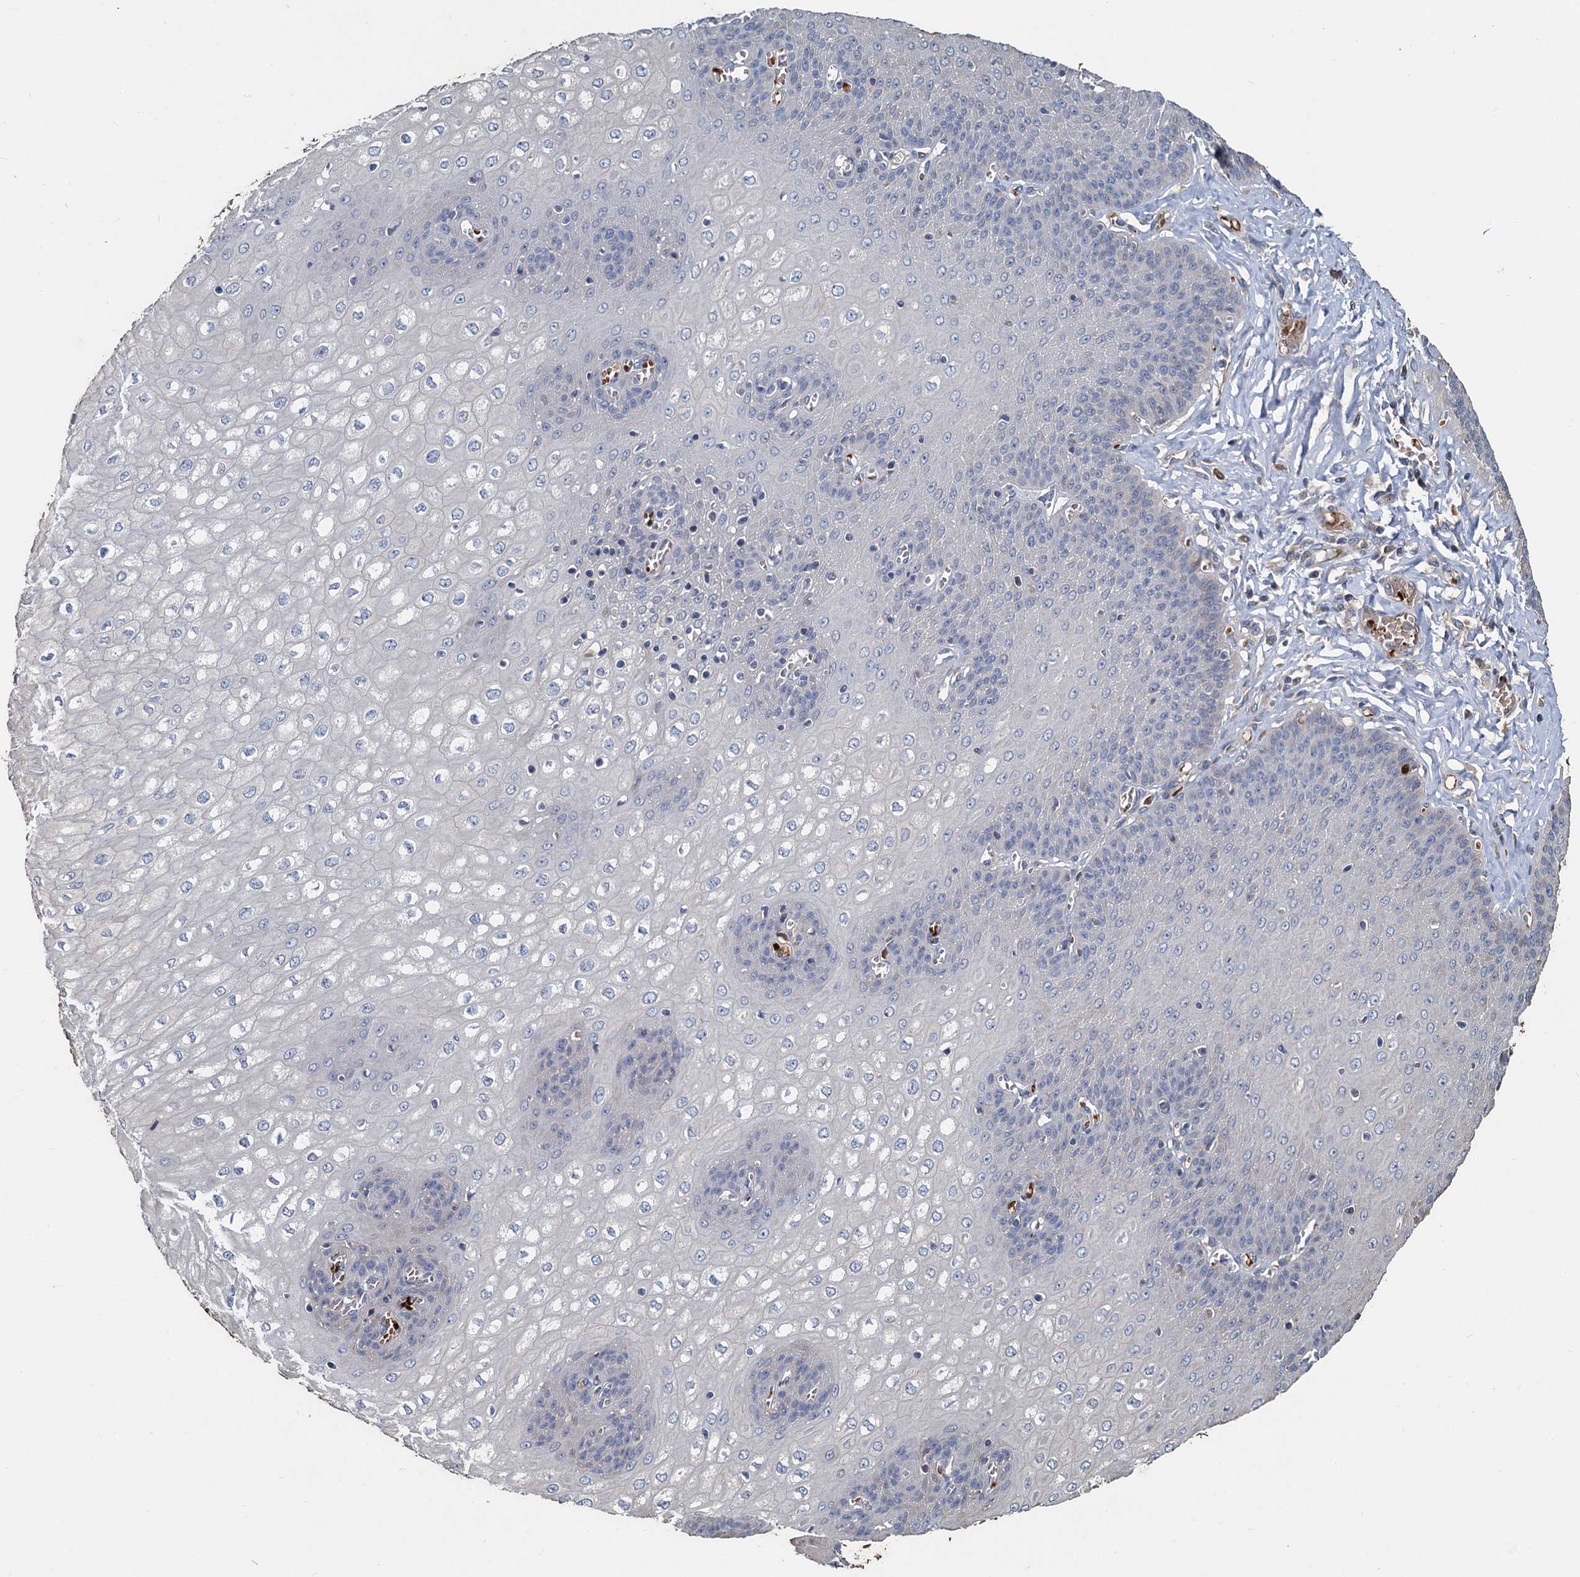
{"staining": {"intensity": "negative", "quantity": "none", "location": "none"}, "tissue": "esophagus", "cell_type": "Squamous epithelial cells", "image_type": "normal", "snomed": [{"axis": "morphology", "description": "Normal tissue, NOS"}, {"axis": "topography", "description": "Esophagus"}], "caption": "Immunohistochemical staining of normal esophagus reveals no significant staining in squamous epithelial cells. The staining is performed using DAB brown chromogen with nuclei counter-stained in using hematoxylin.", "gene": "TCTN2", "patient": {"sex": "male", "age": 60}}